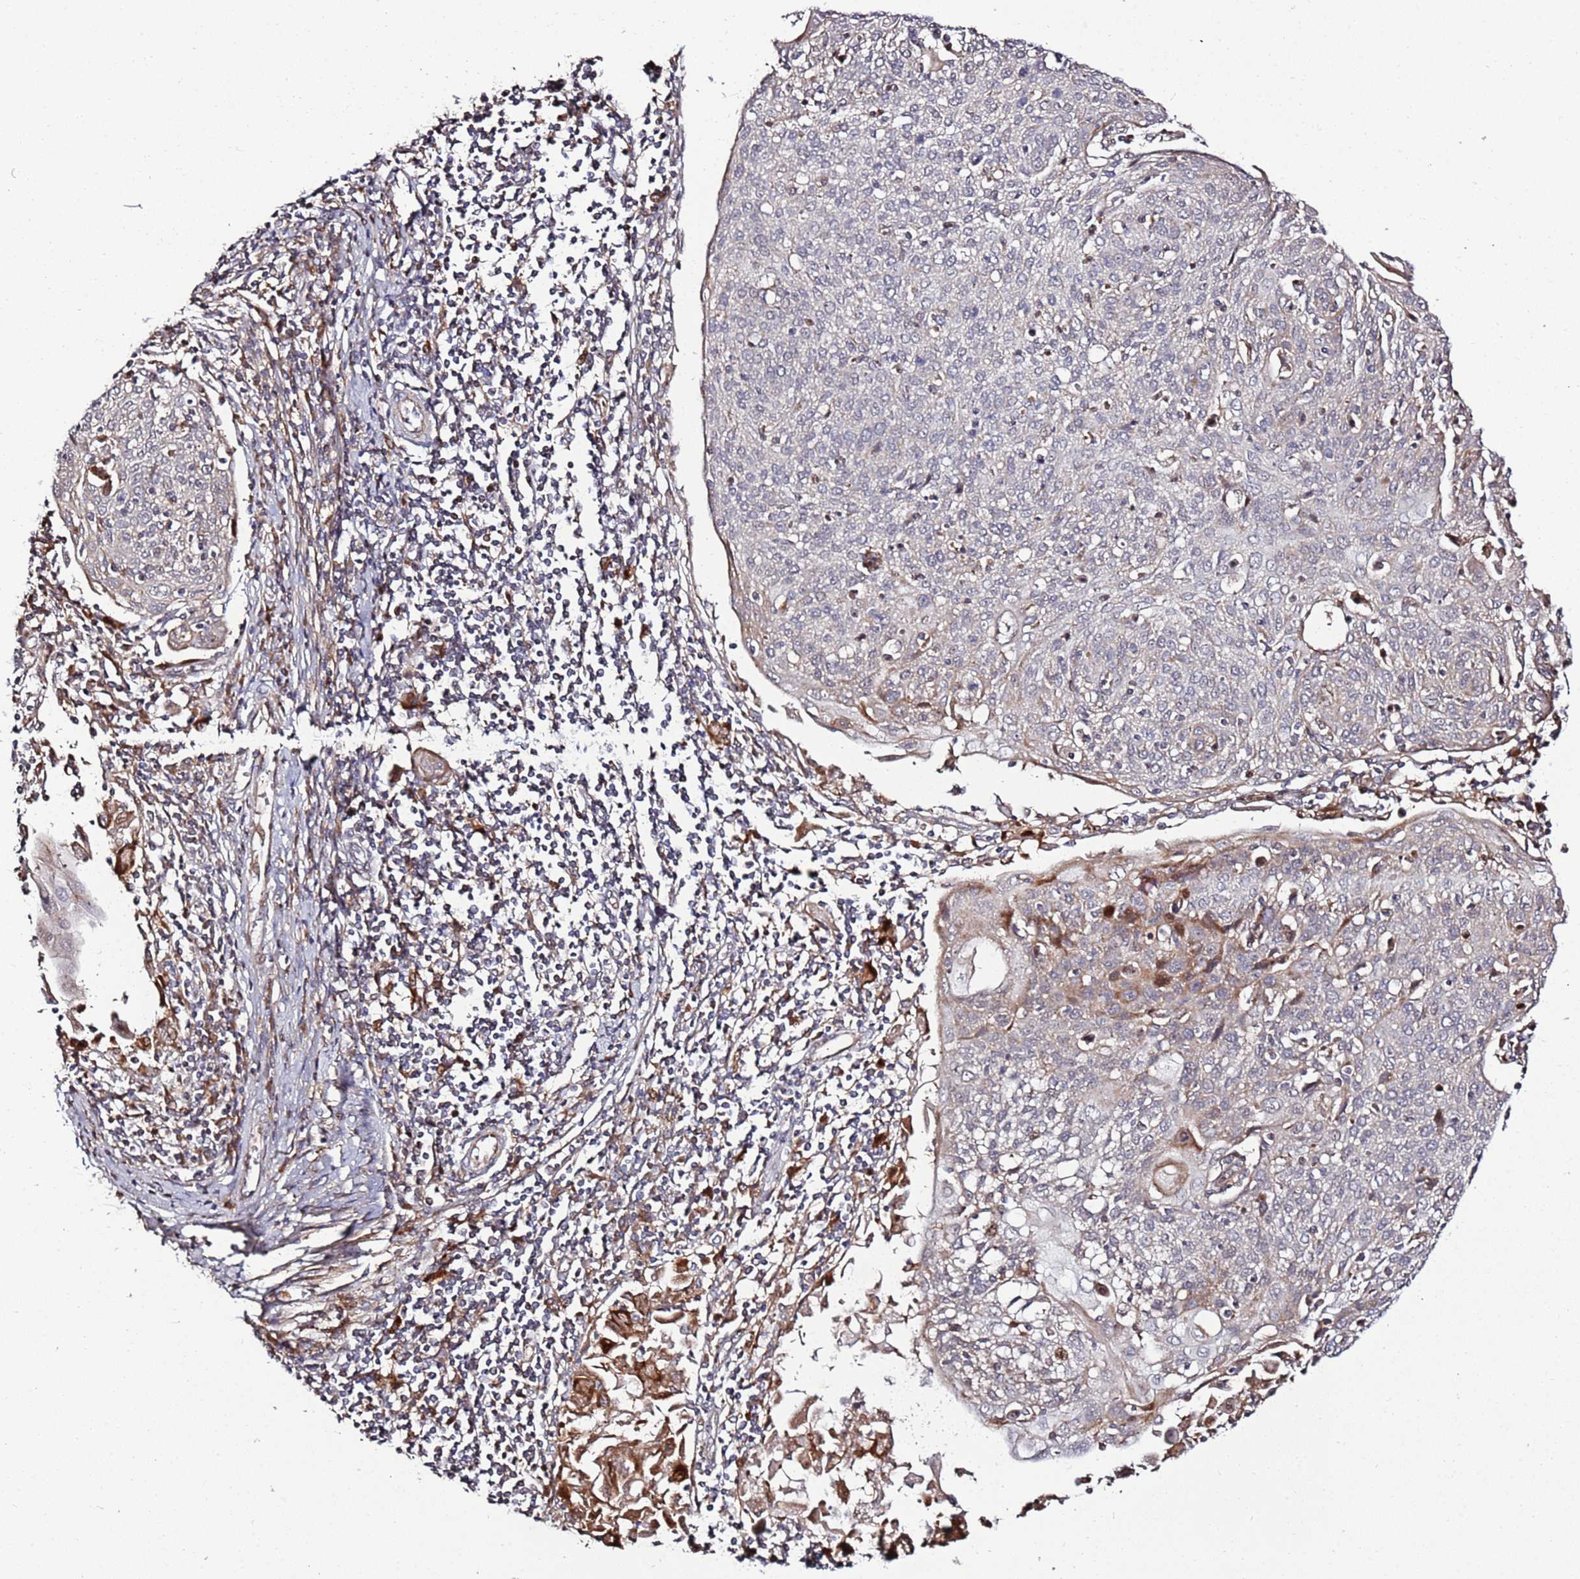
{"staining": {"intensity": "weak", "quantity": "<25%", "location": "cytoplasmic/membranous"}, "tissue": "cervical cancer", "cell_type": "Tumor cells", "image_type": "cancer", "snomed": [{"axis": "morphology", "description": "Squamous cell carcinoma, NOS"}, {"axis": "topography", "description": "Cervix"}], "caption": "High power microscopy image of an IHC photomicrograph of cervical cancer (squamous cell carcinoma), revealing no significant expression in tumor cells.", "gene": "RHBDL1", "patient": {"sex": "female", "age": 67}}